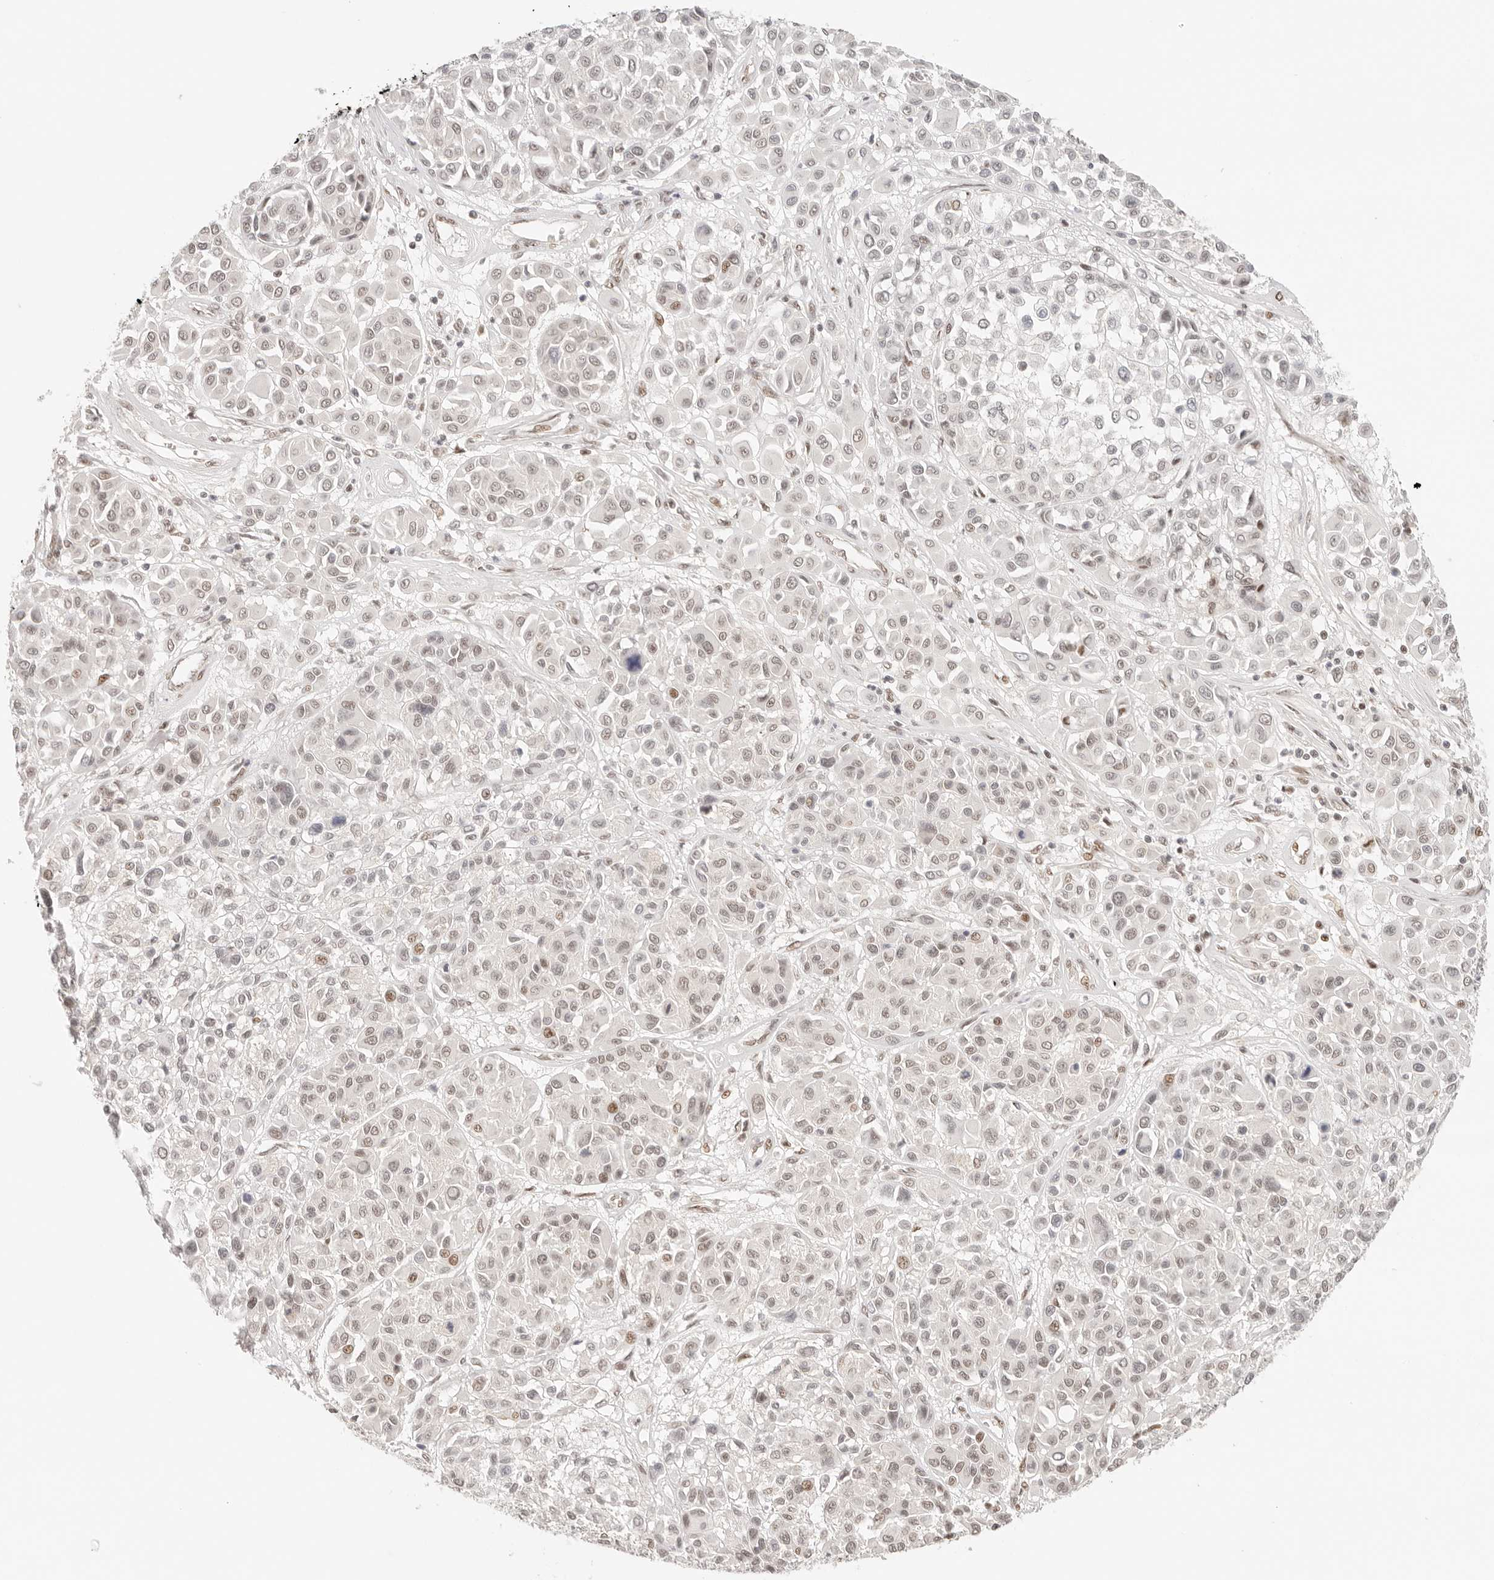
{"staining": {"intensity": "weak", "quantity": "<25%", "location": "nuclear"}, "tissue": "melanoma", "cell_type": "Tumor cells", "image_type": "cancer", "snomed": [{"axis": "morphology", "description": "Malignant melanoma, Metastatic site"}, {"axis": "topography", "description": "Soft tissue"}], "caption": "An immunohistochemistry (IHC) photomicrograph of malignant melanoma (metastatic site) is shown. There is no staining in tumor cells of malignant melanoma (metastatic site).", "gene": "HOXC5", "patient": {"sex": "male", "age": 41}}